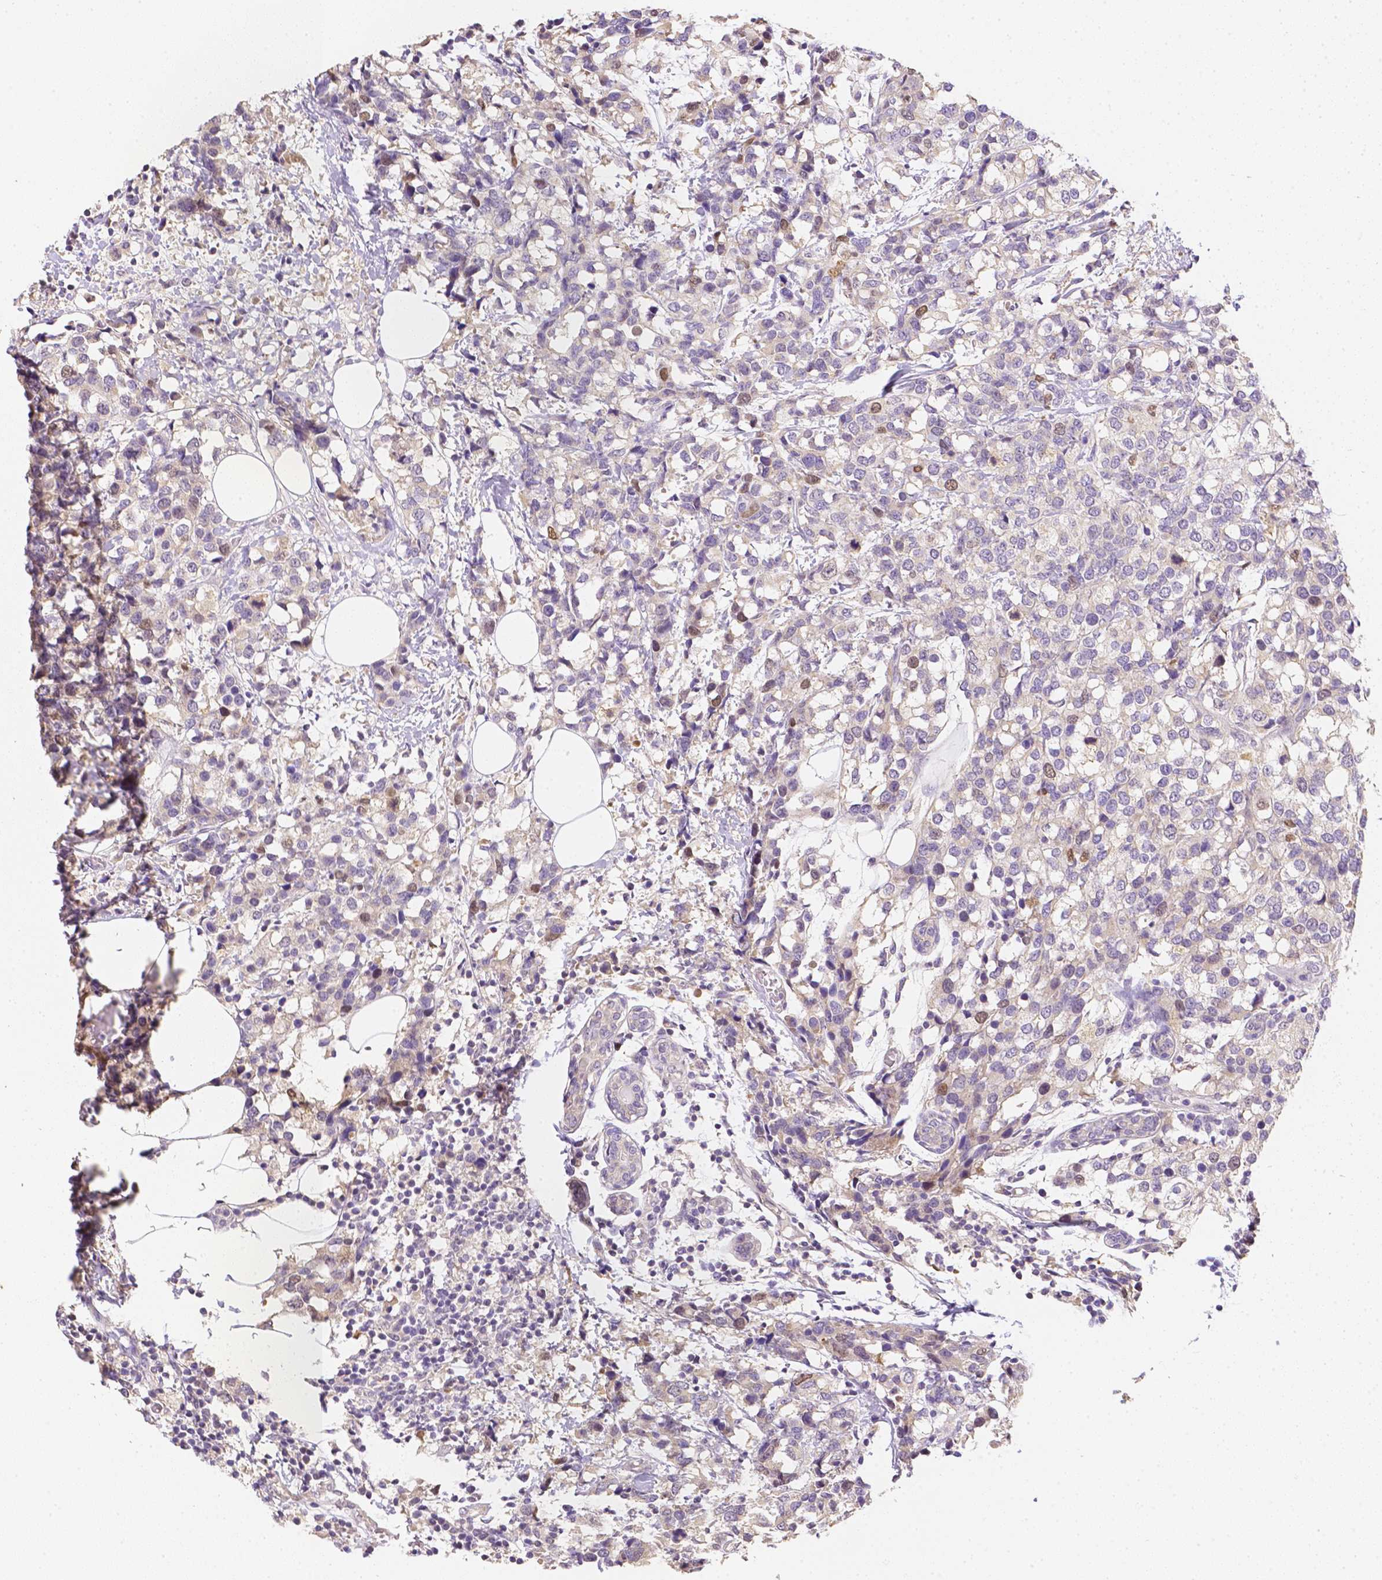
{"staining": {"intensity": "weak", "quantity": "<25%", "location": "nuclear"}, "tissue": "breast cancer", "cell_type": "Tumor cells", "image_type": "cancer", "snomed": [{"axis": "morphology", "description": "Lobular carcinoma"}, {"axis": "topography", "description": "Breast"}], "caption": "The micrograph shows no staining of tumor cells in breast cancer (lobular carcinoma).", "gene": "C10orf67", "patient": {"sex": "female", "age": 59}}